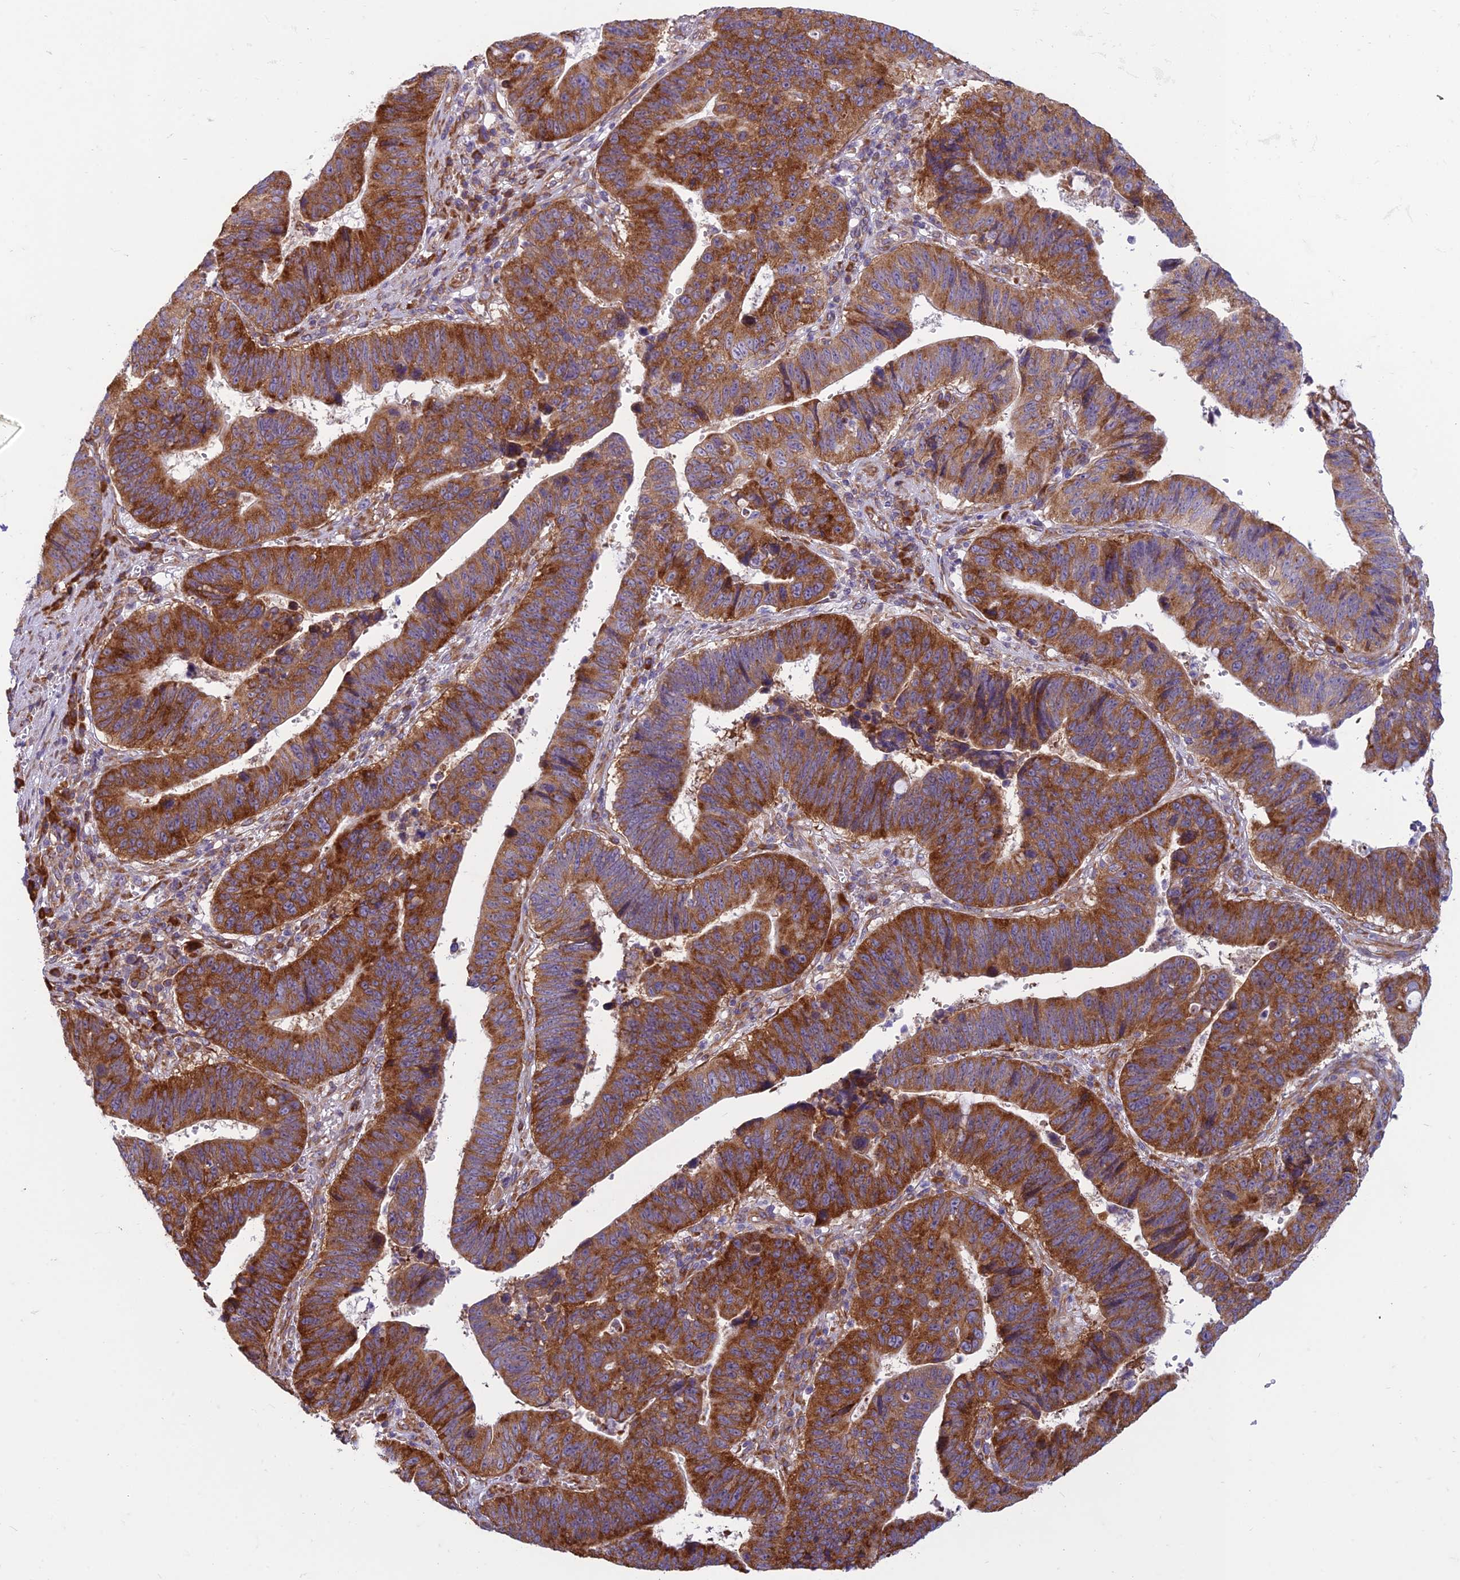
{"staining": {"intensity": "strong", "quantity": ">75%", "location": "cytoplasmic/membranous"}, "tissue": "stomach cancer", "cell_type": "Tumor cells", "image_type": "cancer", "snomed": [{"axis": "morphology", "description": "Adenocarcinoma, NOS"}, {"axis": "topography", "description": "Stomach"}], "caption": "This micrograph exhibits immunohistochemistry staining of human stomach adenocarcinoma, with high strong cytoplasmic/membranous expression in about >75% of tumor cells.", "gene": "RPL17-C18orf32", "patient": {"sex": "male", "age": 59}}